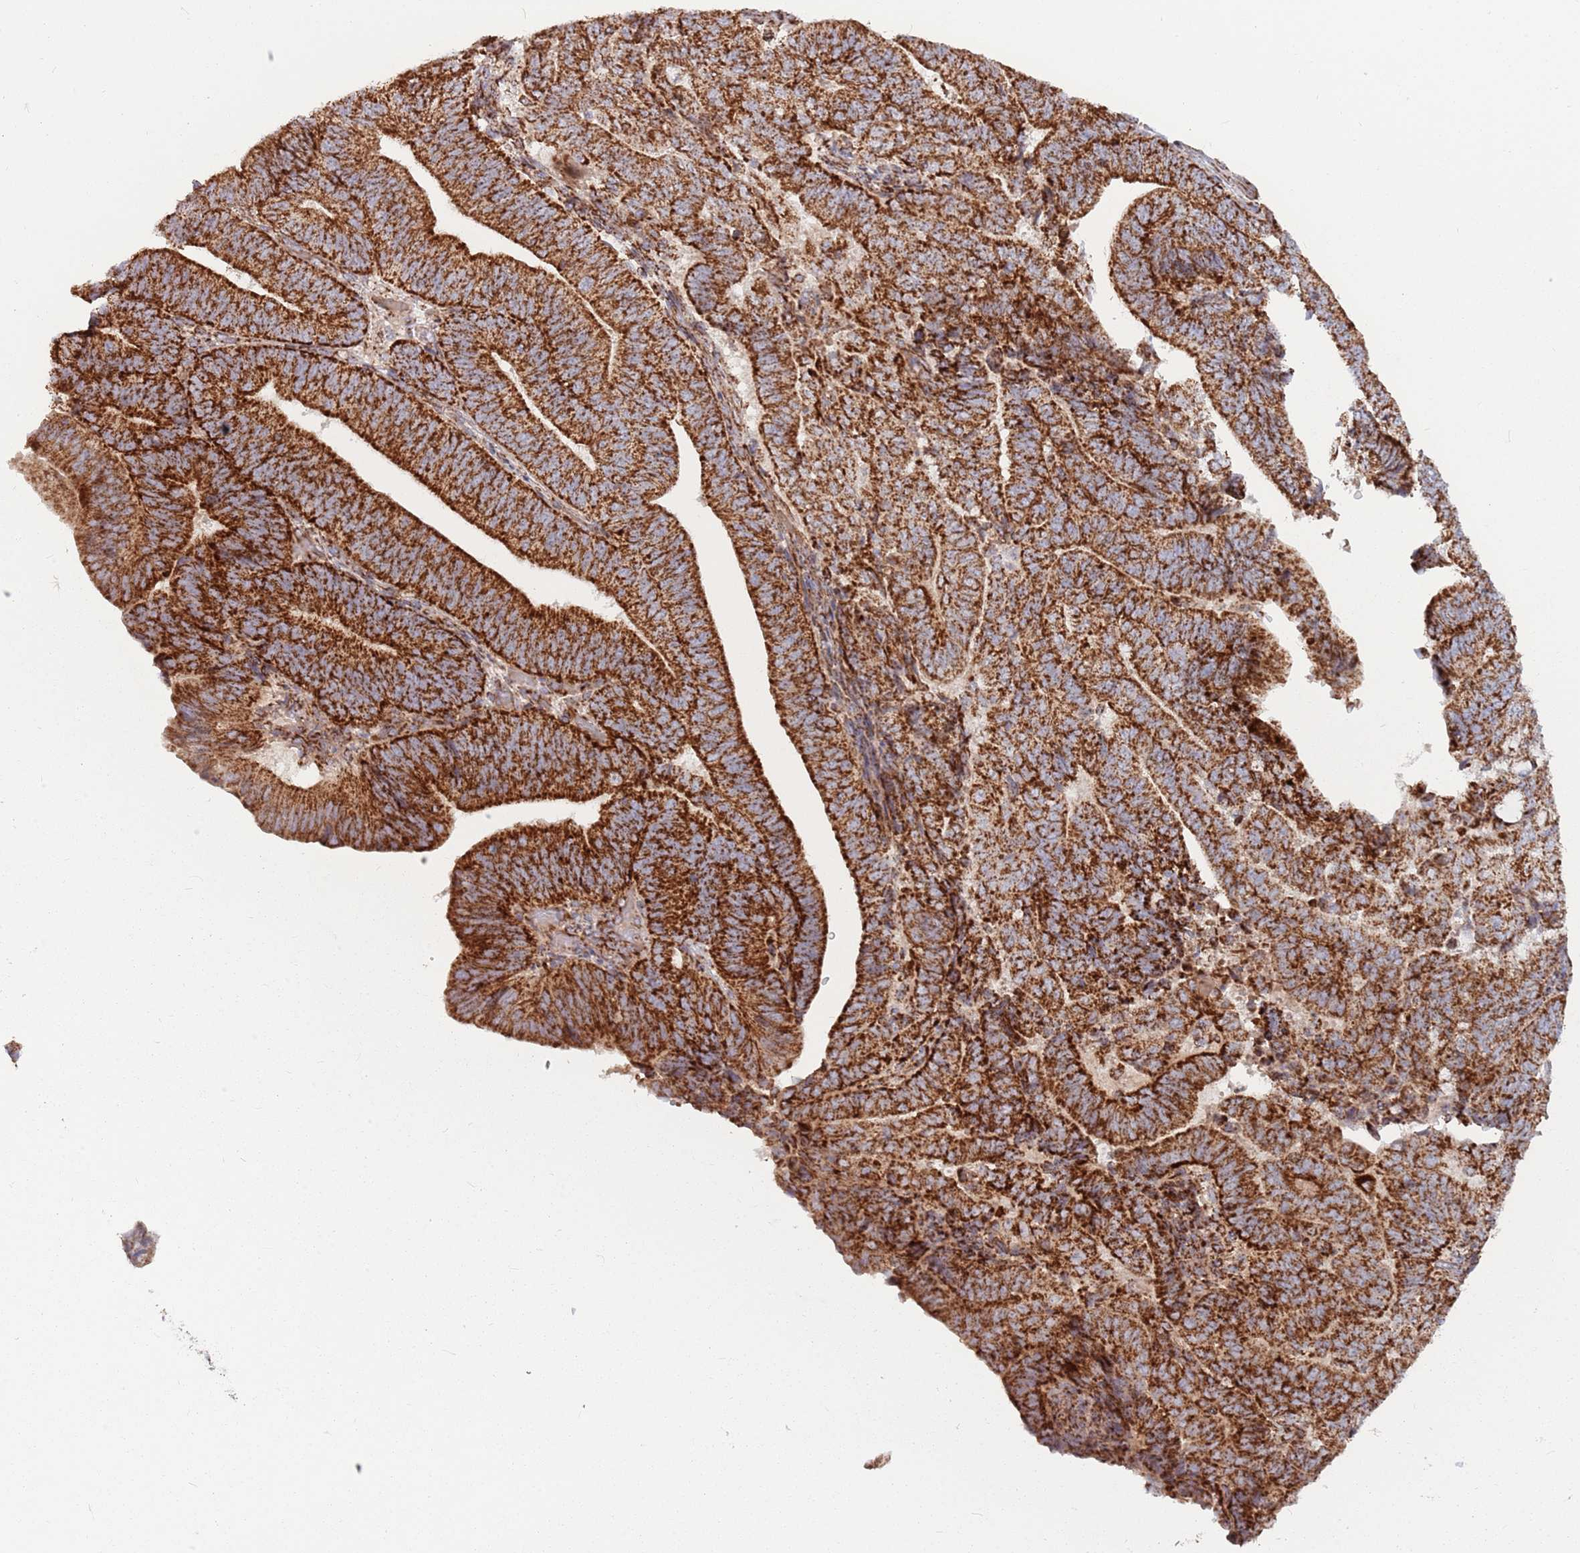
{"staining": {"intensity": "strong", "quantity": ">75%", "location": "cytoplasmic/membranous"}, "tissue": "endometrial cancer", "cell_type": "Tumor cells", "image_type": "cancer", "snomed": [{"axis": "morphology", "description": "Adenocarcinoma, NOS"}, {"axis": "topography", "description": "Endometrium"}], "caption": "Approximately >75% of tumor cells in endometrial cancer reveal strong cytoplasmic/membranous protein positivity as visualized by brown immunohistochemical staining.", "gene": "ATP5PD", "patient": {"sex": "female", "age": 70}}